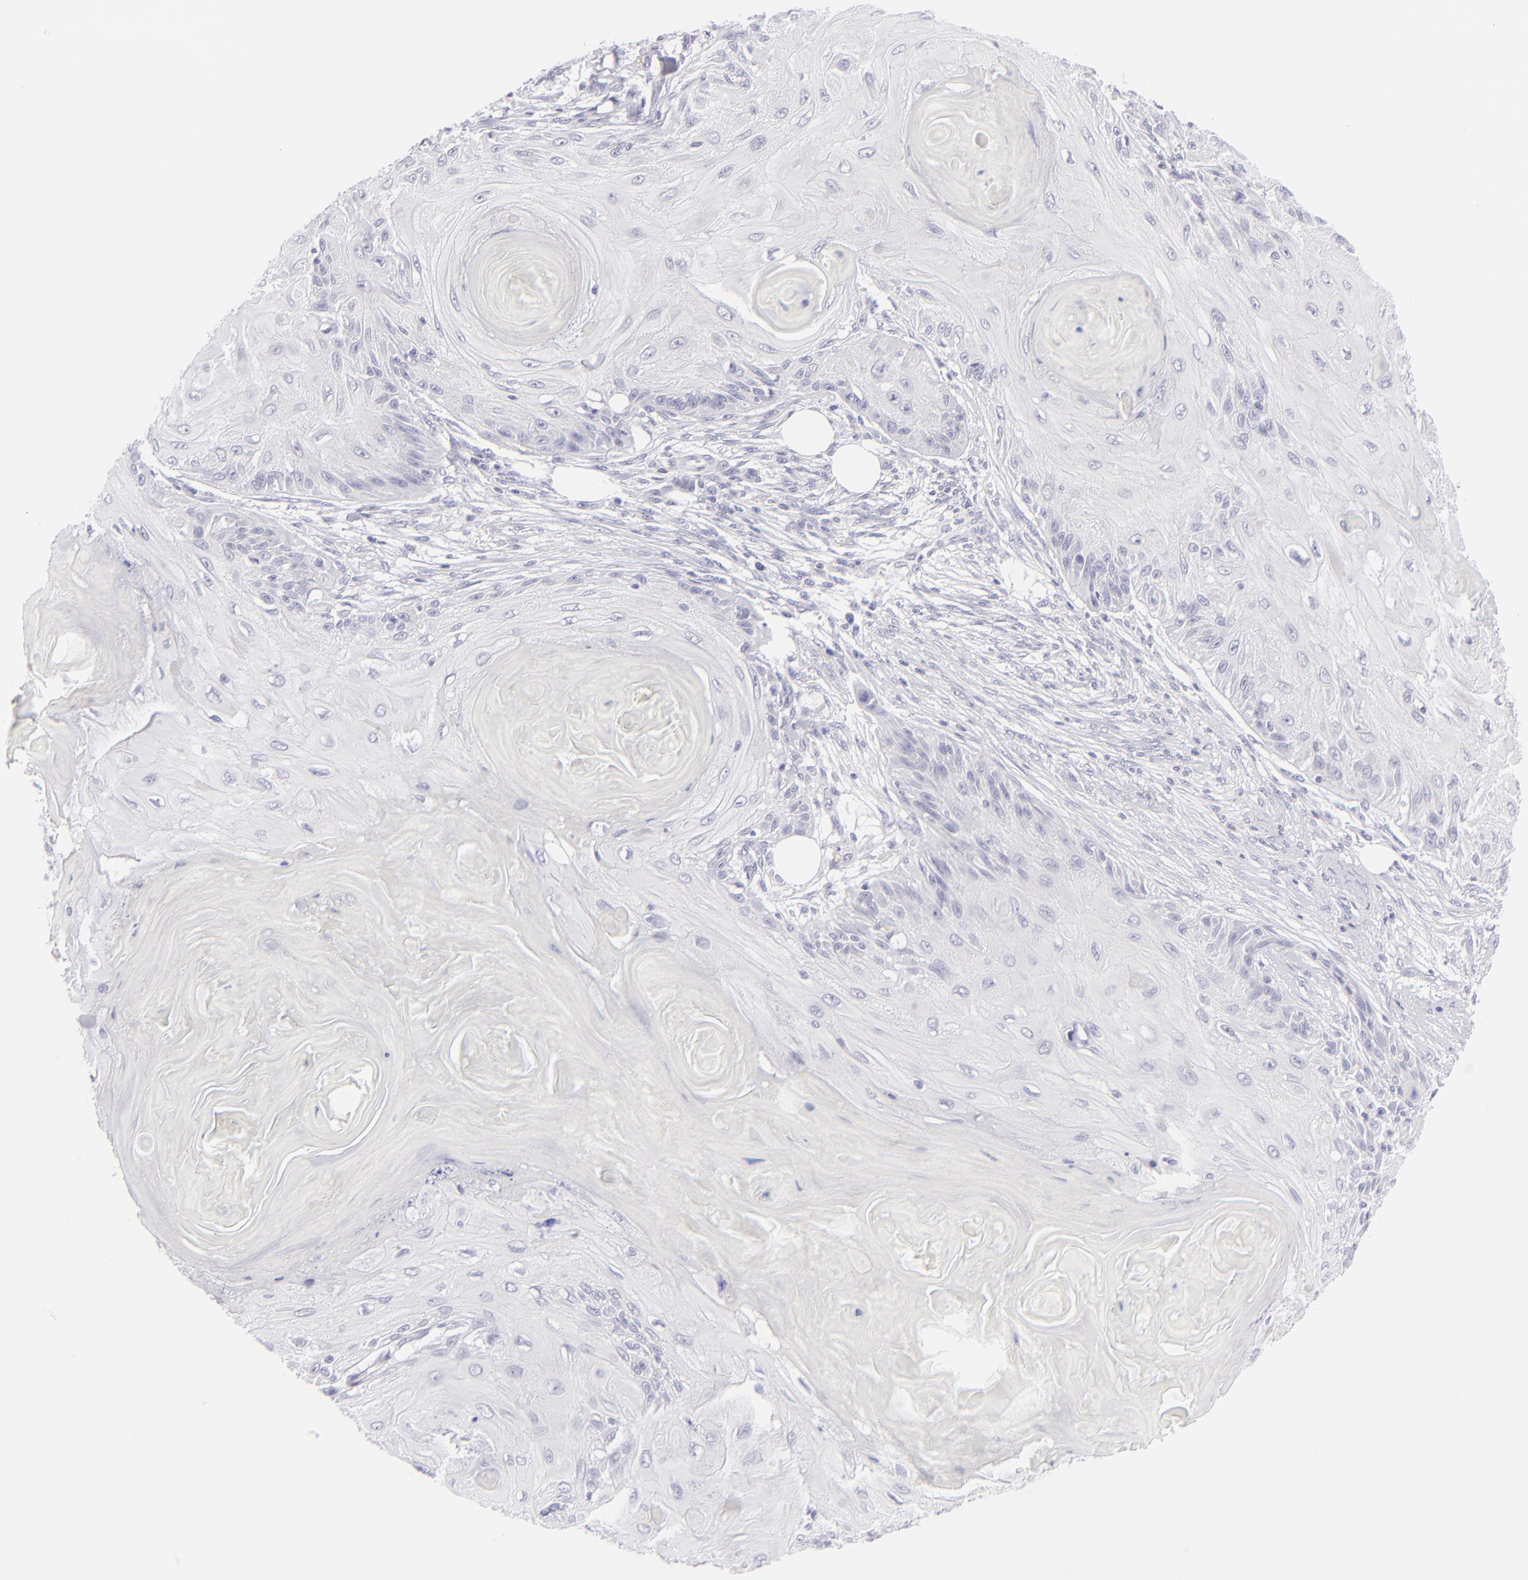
{"staining": {"intensity": "negative", "quantity": "none", "location": "none"}, "tissue": "skin cancer", "cell_type": "Tumor cells", "image_type": "cancer", "snomed": [{"axis": "morphology", "description": "Squamous cell carcinoma, NOS"}, {"axis": "topography", "description": "Skin"}], "caption": "Skin cancer was stained to show a protein in brown. There is no significant expression in tumor cells.", "gene": "FCER2", "patient": {"sex": "female", "age": 88}}